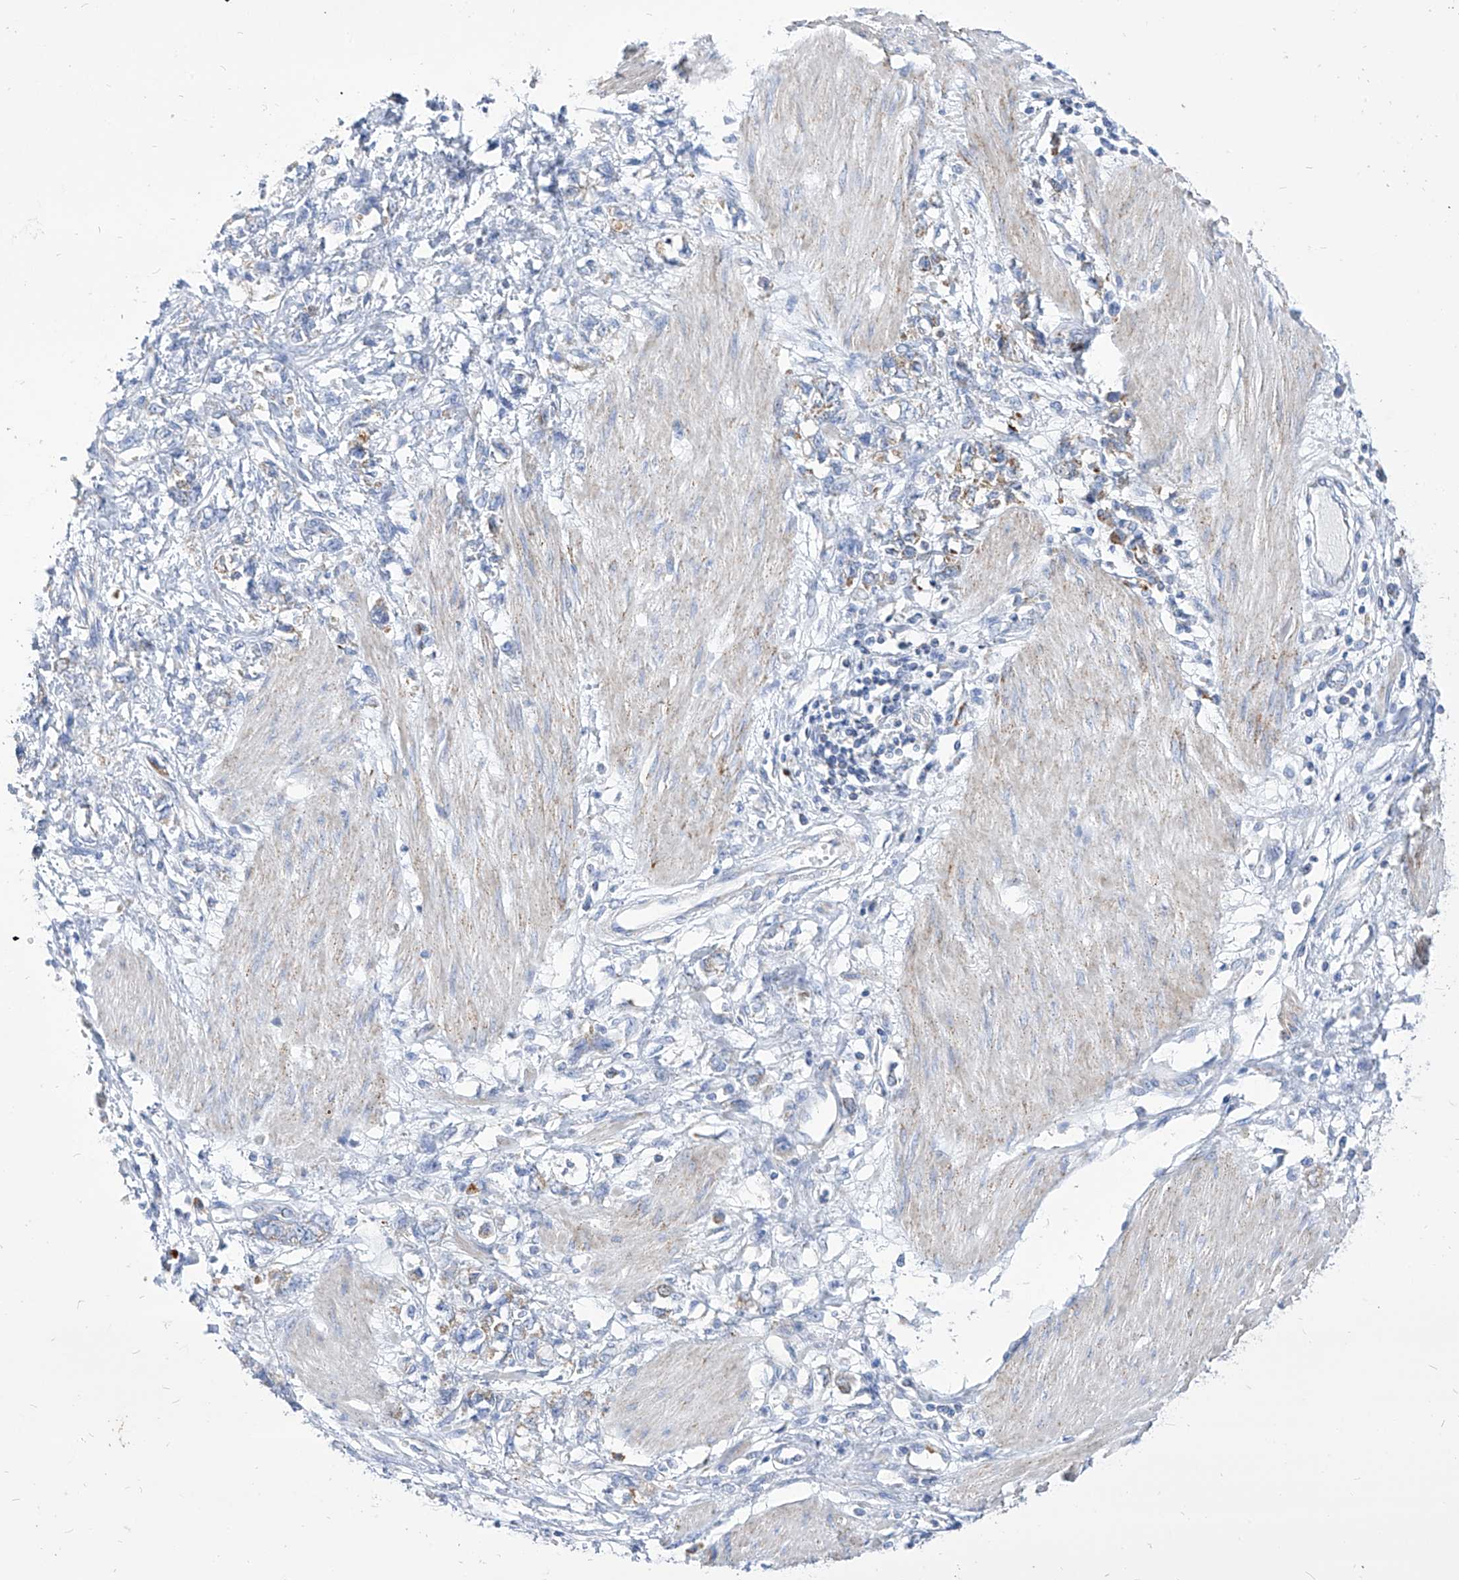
{"staining": {"intensity": "negative", "quantity": "none", "location": "none"}, "tissue": "stomach cancer", "cell_type": "Tumor cells", "image_type": "cancer", "snomed": [{"axis": "morphology", "description": "Adenocarcinoma, NOS"}, {"axis": "topography", "description": "Stomach"}], "caption": "The immunohistochemistry histopathology image has no significant expression in tumor cells of adenocarcinoma (stomach) tissue.", "gene": "COQ3", "patient": {"sex": "female", "age": 76}}